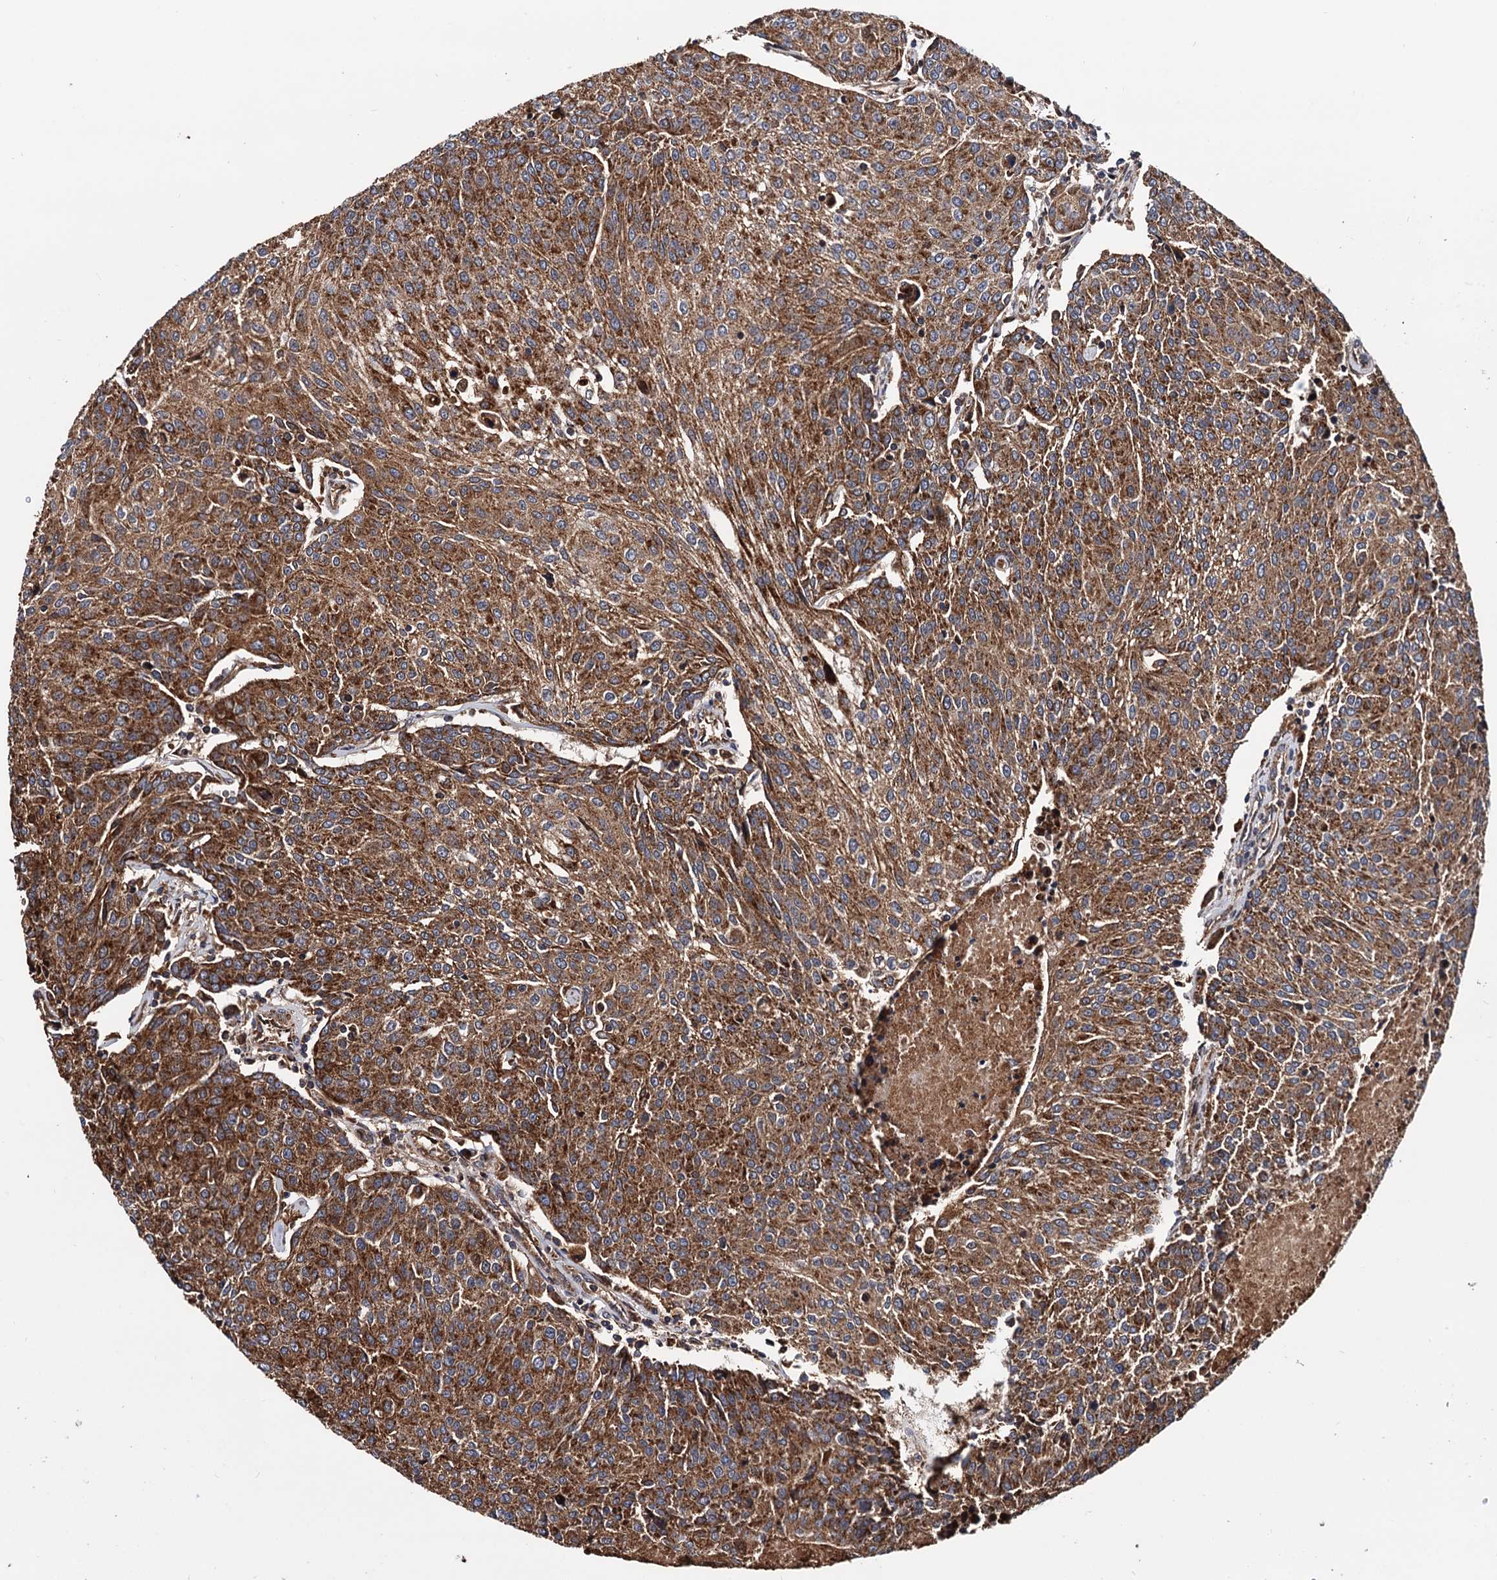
{"staining": {"intensity": "strong", "quantity": ">75%", "location": "cytoplasmic/membranous"}, "tissue": "urothelial cancer", "cell_type": "Tumor cells", "image_type": "cancer", "snomed": [{"axis": "morphology", "description": "Urothelial carcinoma, High grade"}, {"axis": "topography", "description": "Urinary bladder"}], "caption": "IHC of human urothelial cancer exhibits high levels of strong cytoplasmic/membranous positivity in about >75% of tumor cells.", "gene": "MRPL42", "patient": {"sex": "female", "age": 85}}